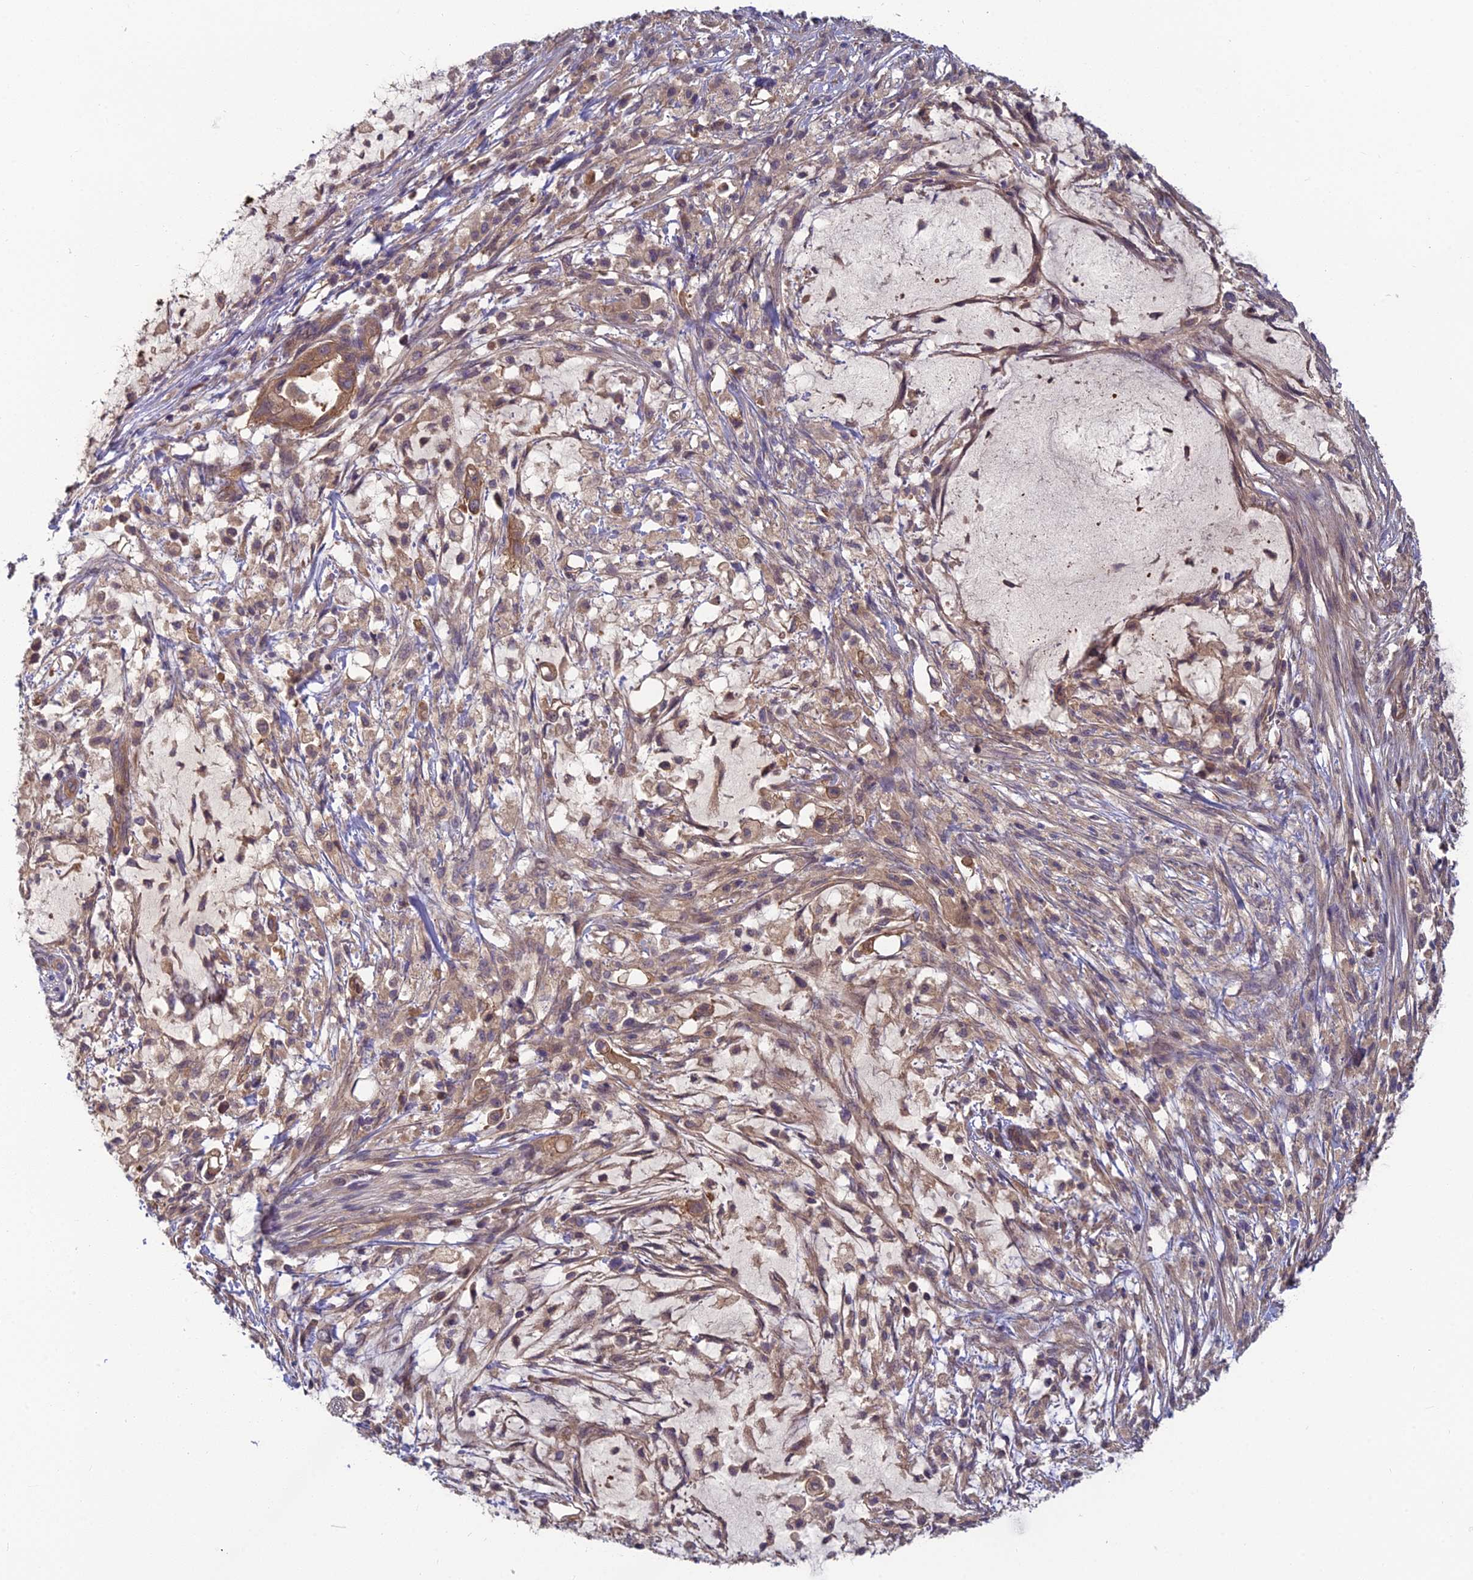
{"staining": {"intensity": "moderate", "quantity": ">75%", "location": "cytoplasmic/membranous"}, "tissue": "pancreatic cancer", "cell_type": "Tumor cells", "image_type": "cancer", "snomed": [{"axis": "morphology", "description": "Adenocarcinoma, NOS"}, {"axis": "topography", "description": "Pancreas"}], "caption": "Pancreatic adenocarcinoma tissue demonstrates moderate cytoplasmic/membranous positivity in about >75% of tumor cells, visualized by immunohistochemistry.", "gene": "PIKFYVE", "patient": {"sex": "male", "age": 48}}